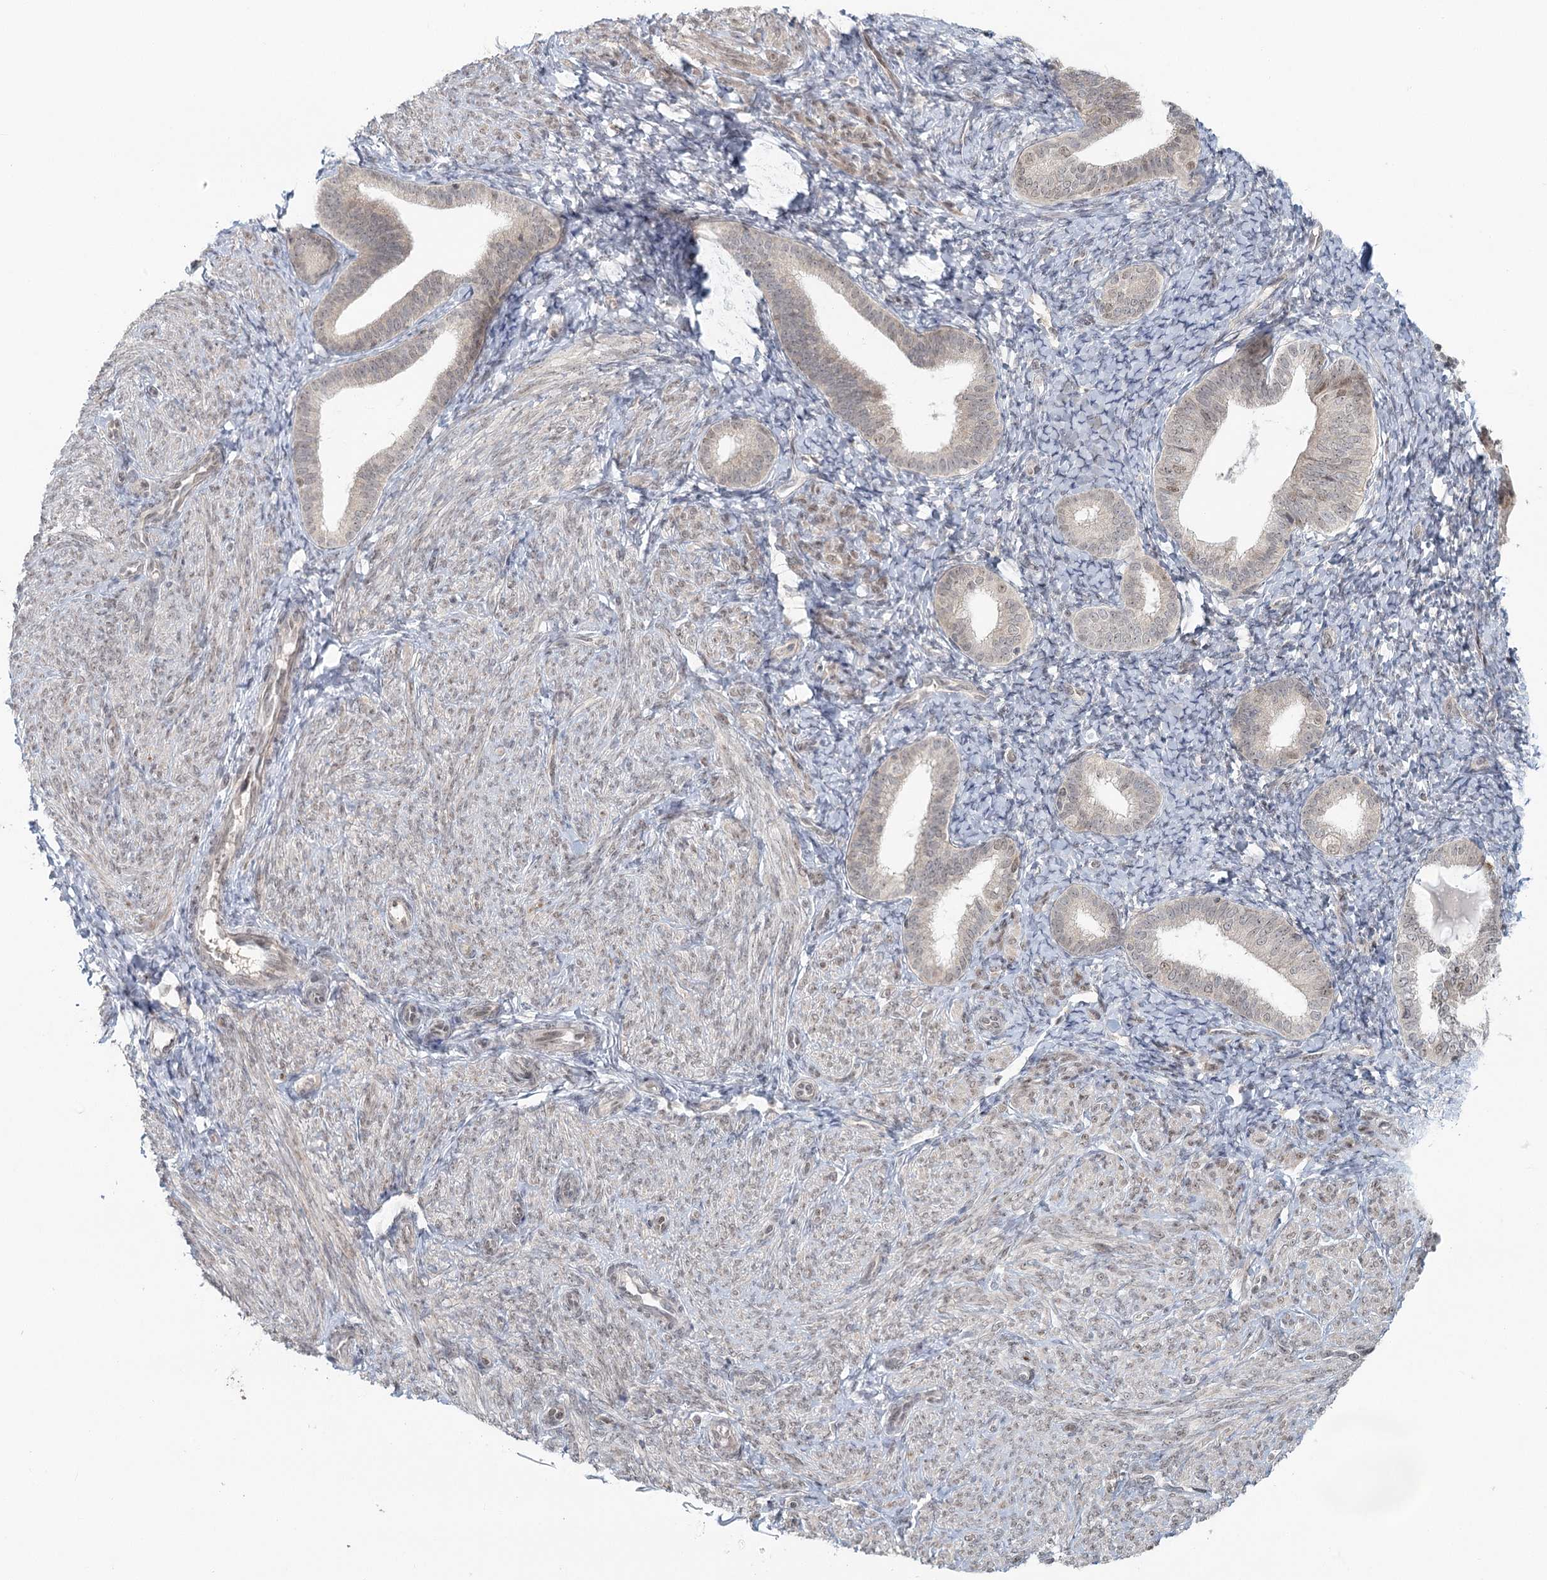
{"staining": {"intensity": "negative", "quantity": "none", "location": "none"}, "tissue": "endometrium", "cell_type": "Cells in endometrial stroma", "image_type": "normal", "snomed": [{"axis": "morphology", "description": "Normal tissue, NOS"}, {"axis": "topography", "description": "Endometrium"}], "caption": "The photomicrograph shows no significant expression in cells in endometrial stroma of endometrium. (DAB (3,3'-diaminobenzidine) IHC visualized using brightfield microscopy, high magnification).", "gene": "R3HCC1L", "patient": {"sex": "female", "age": 72}}